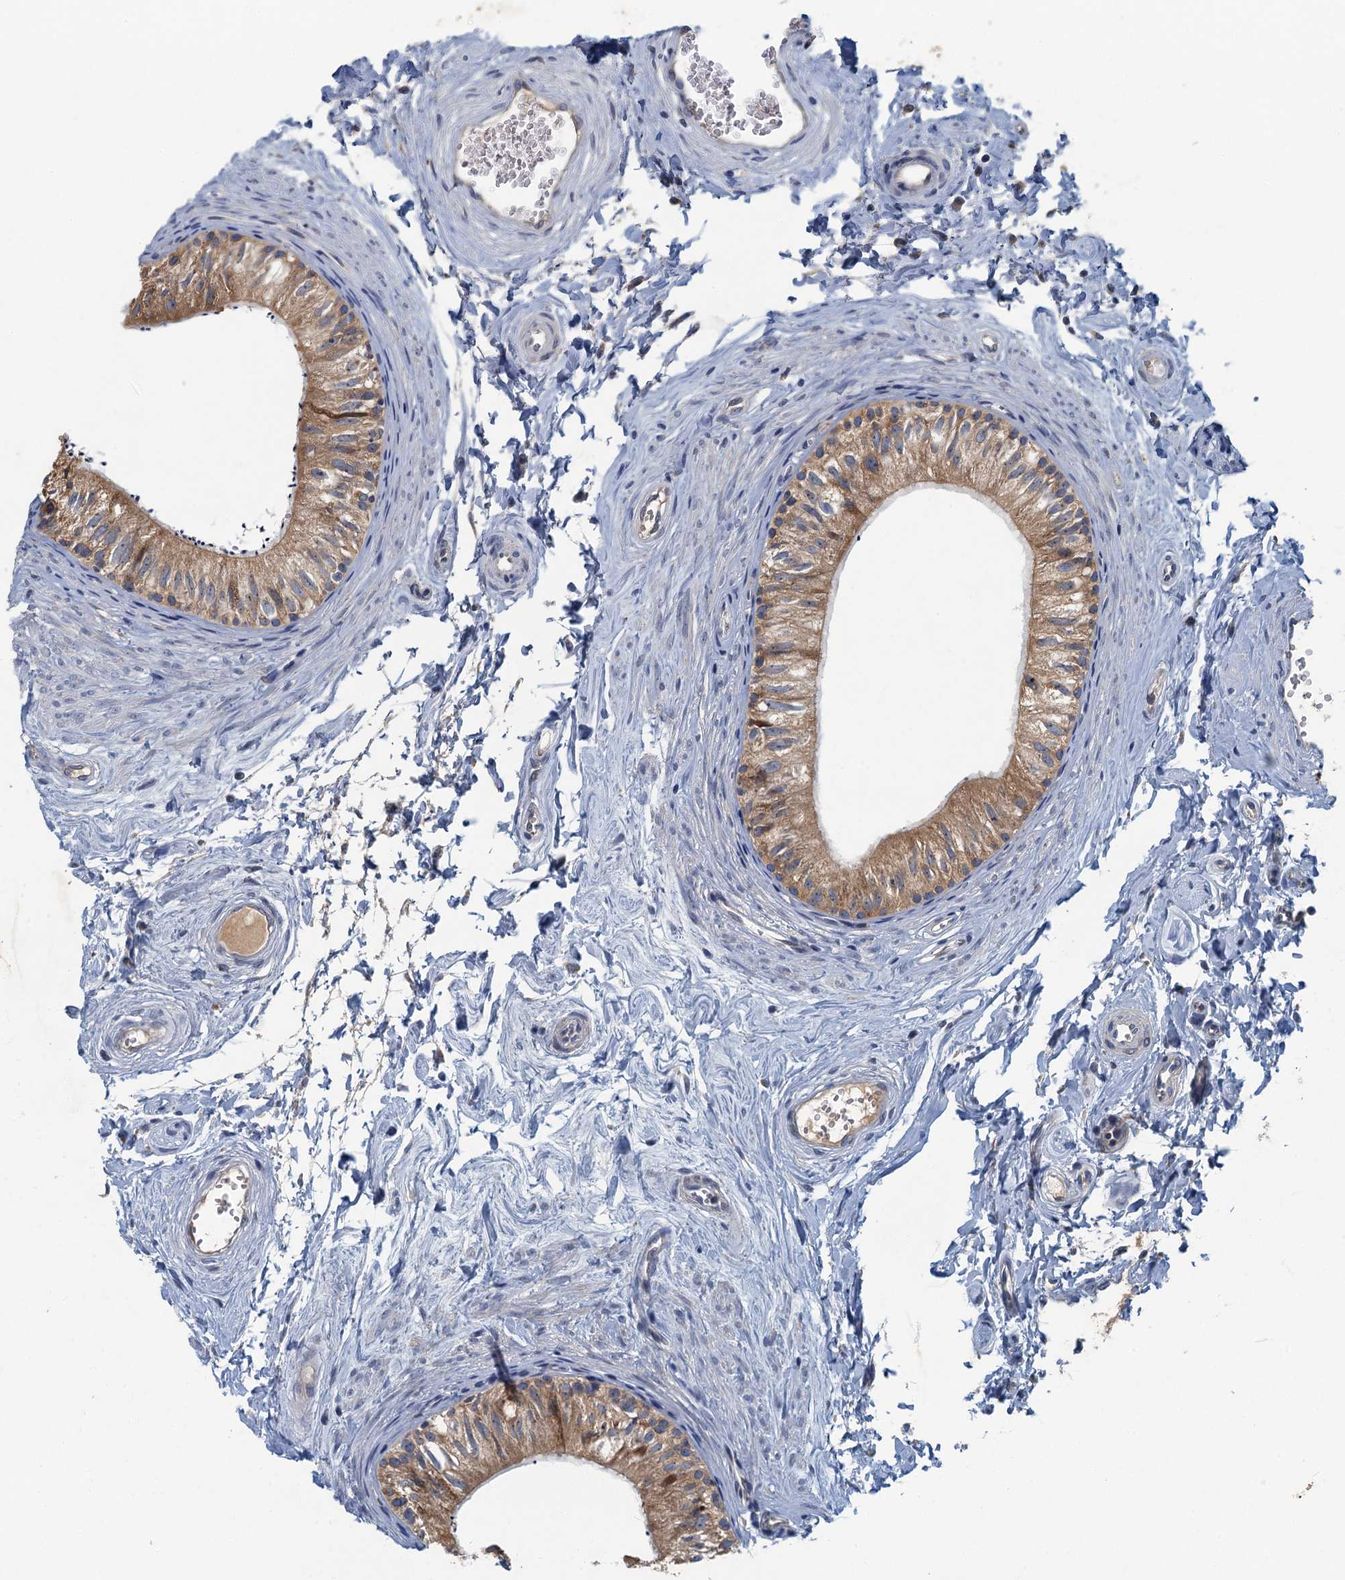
{"staining": {"intensity": "moderate", "quantity": ">75%", "location": "cytoplasmic/membranous"}, "tissue": "epididymis", "cell_type": "Glandular cells", "image_type": "normal", "snomed": [{"axis": "morphology", "description": "Normal tissue, NOS"}, {"axis": "topography", "description": "Epididymis"}], "caption": "Glandular cells display medium levels of moderate cytoplasmic/membranous staining in about >75% of cells in unremarkable epididymis. The staining was performed using DAB, with brown indicating positive protein expression. Nuclei are stained blue with hematoxylin.", "gene": "SPDYC", "patient": {"sex": "male", "age": 56}}